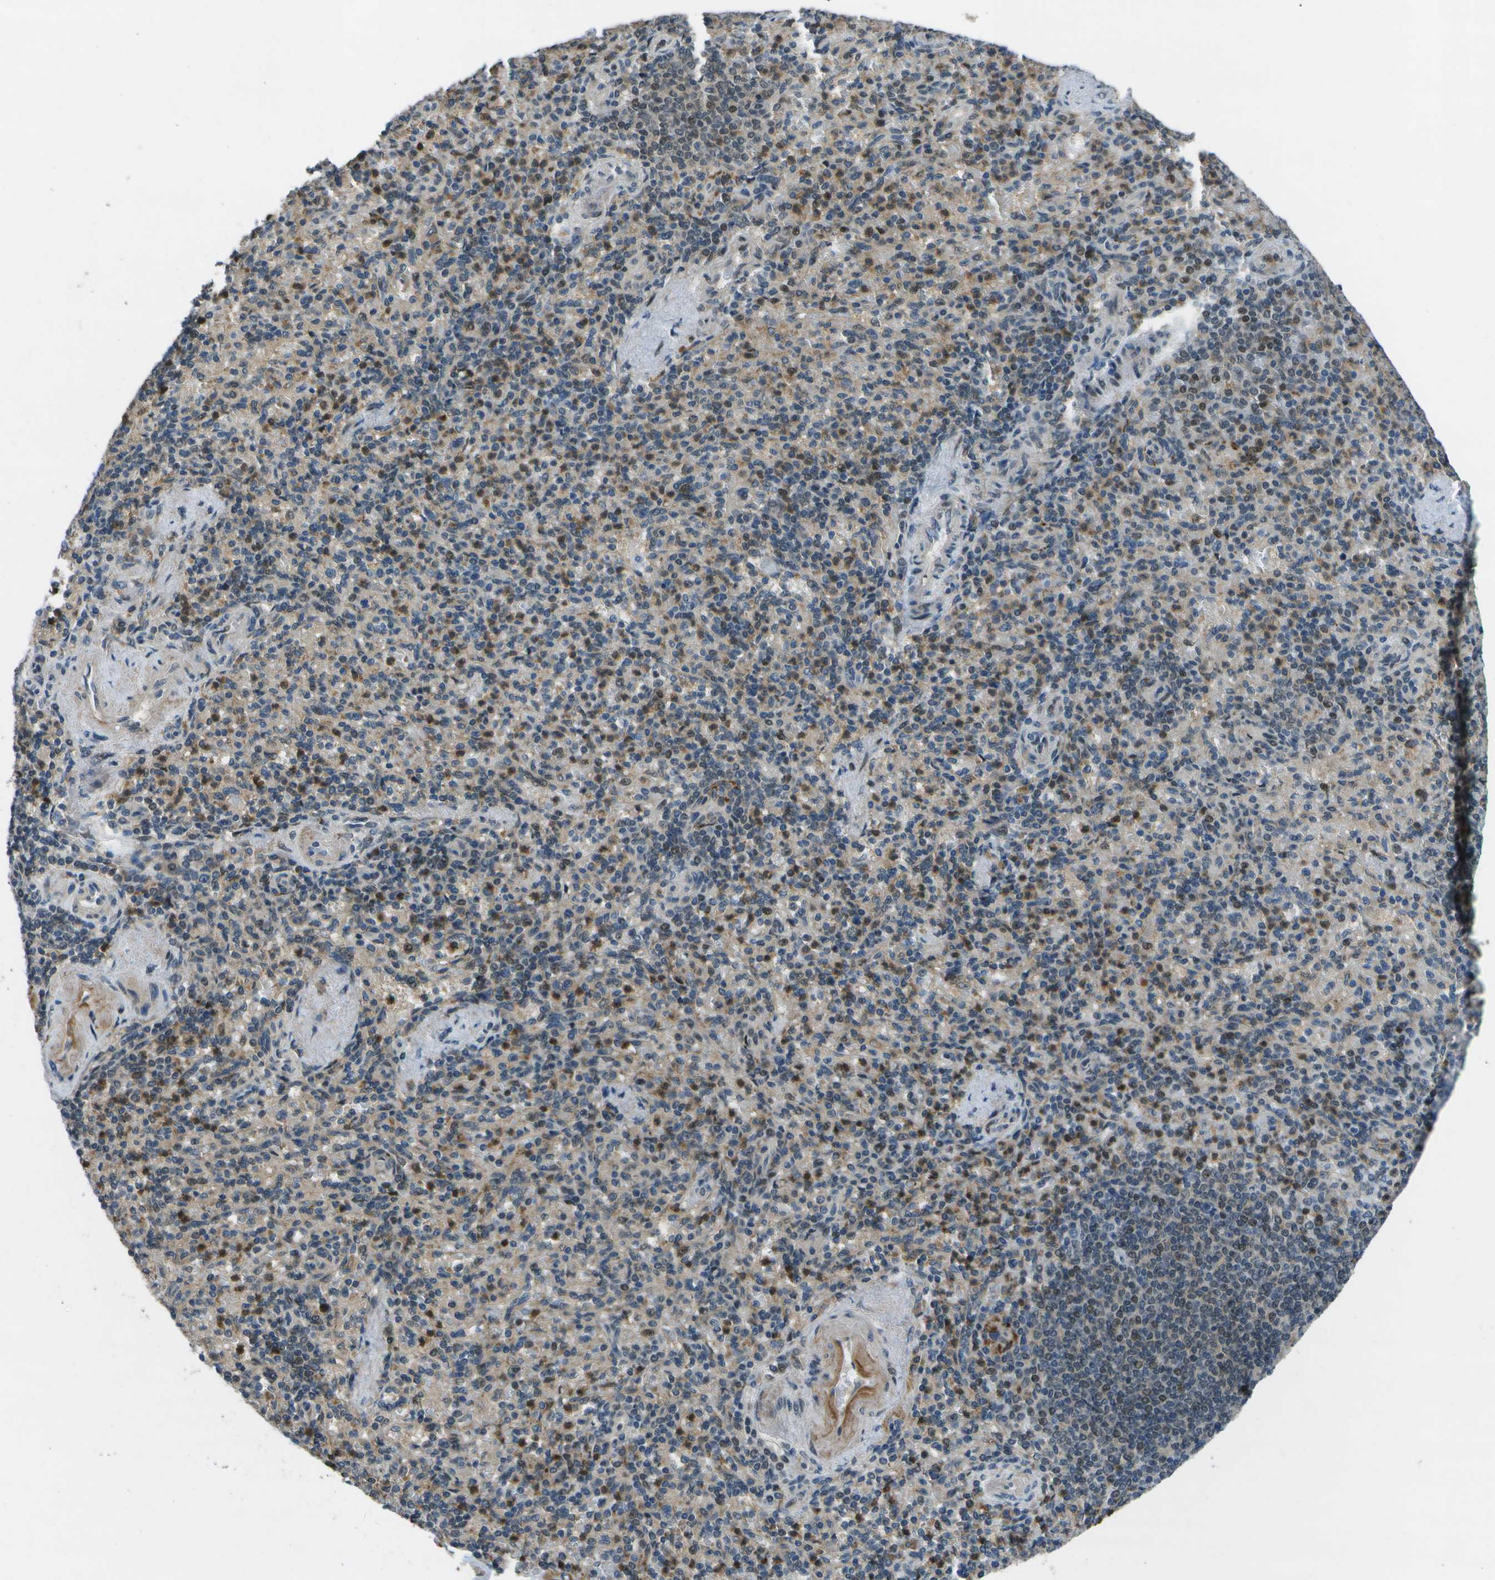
{"staining": {"intensity": "strong", "quantity": "<25%", "location": "nuclear"}, "tissue": "spleen", "cell_type": "Cells in red pulp", "image_type": "normal", "snomed": [{"axis": "morphology", "description": "Normal tissue, NOS"}, {"axis": "topography", "description": "Spleen"}], "caption": "Spleen stained with a brown dye displays strong nuclear positive expression in approximately <25% of cells in red pulp.", "gene": "GANC", "patient": {"sex": "female", "age": 74}}